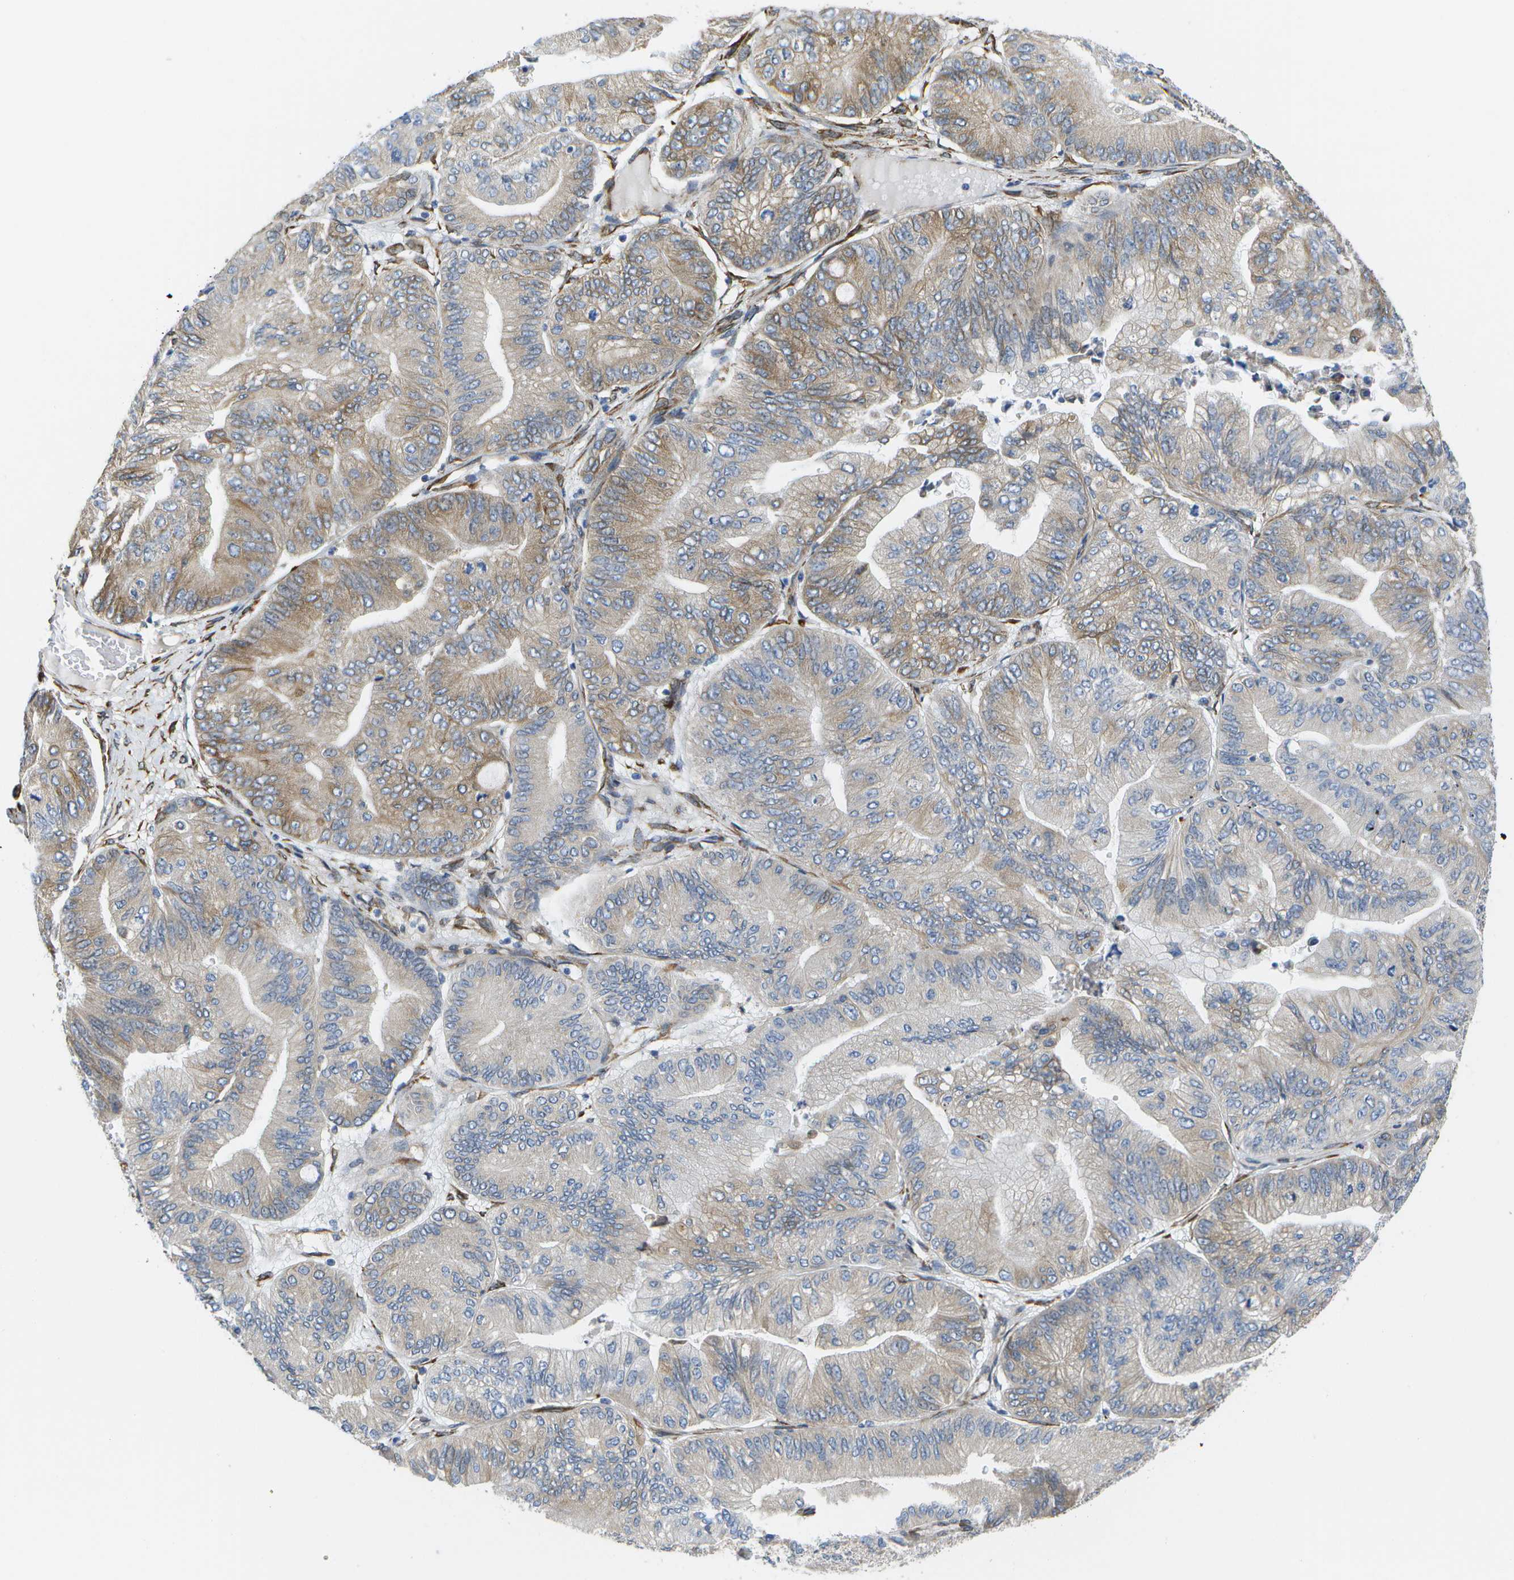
{"staining": {"intensity": "moderate", "quantity": "25%-75%", "location": "cytoplasmic/membranous"}, "tissue": "ovarian cancer", "cell_type": "Tumor cells", "image_type": "cancer", "snomed": [{"axis": "morphology", "description": "Cystadenocarcinoma, mucinous, NOS"}, {"axis": "topography", "description": "Ovary"}], "caption": "Mucinous cystadenocarcinoma (ovarian) tissue reveals moderate cytoplasmic/membranous staining in about 25%-75% of tumor cells, visualized by immunohistochemistry.", "gene": "ZDHHC17", "patient": {"sex": "female", "age": 61}}